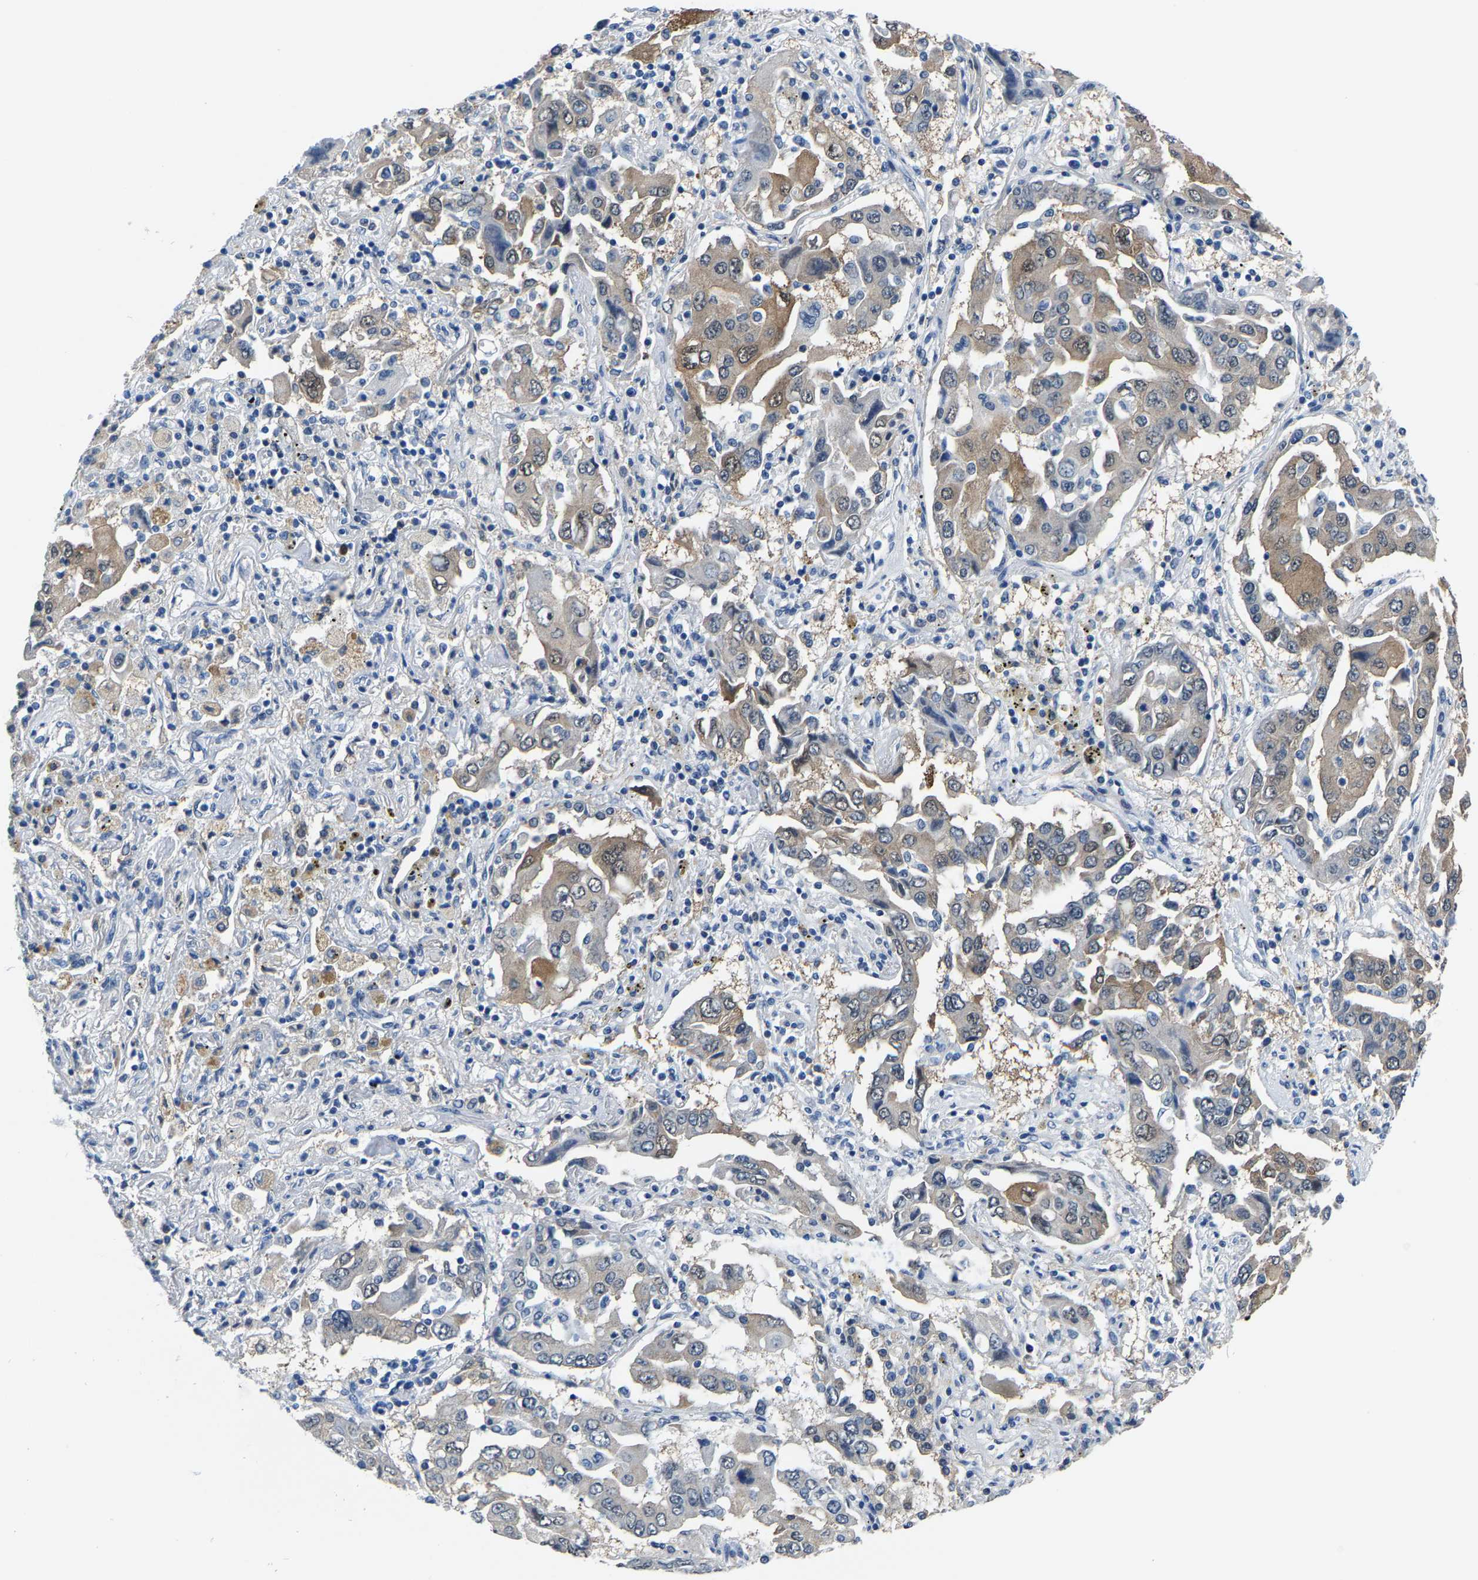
{"staining": {"intensity": "moderate", "quantity": "<25%", "location": "cytoplasmic/membranous"}, "tissue": "lung cancer", "cell_type": "Tumor cells", "image_type": "cancer", "snomed": [{"axis": "morphology", "description": "Adenocarcinoma, NOS"}, {"axis": "topography", "description": "Lung"}], "caption": "Immunohistochemical staining of lung cancer (adenocarcinoma) reveals moderate cytoplasmic/membranous protein positivity in approximately <25% of tumor cells.", "gene": "SSH3", "patient": {"sex": "female", "age": 65}}